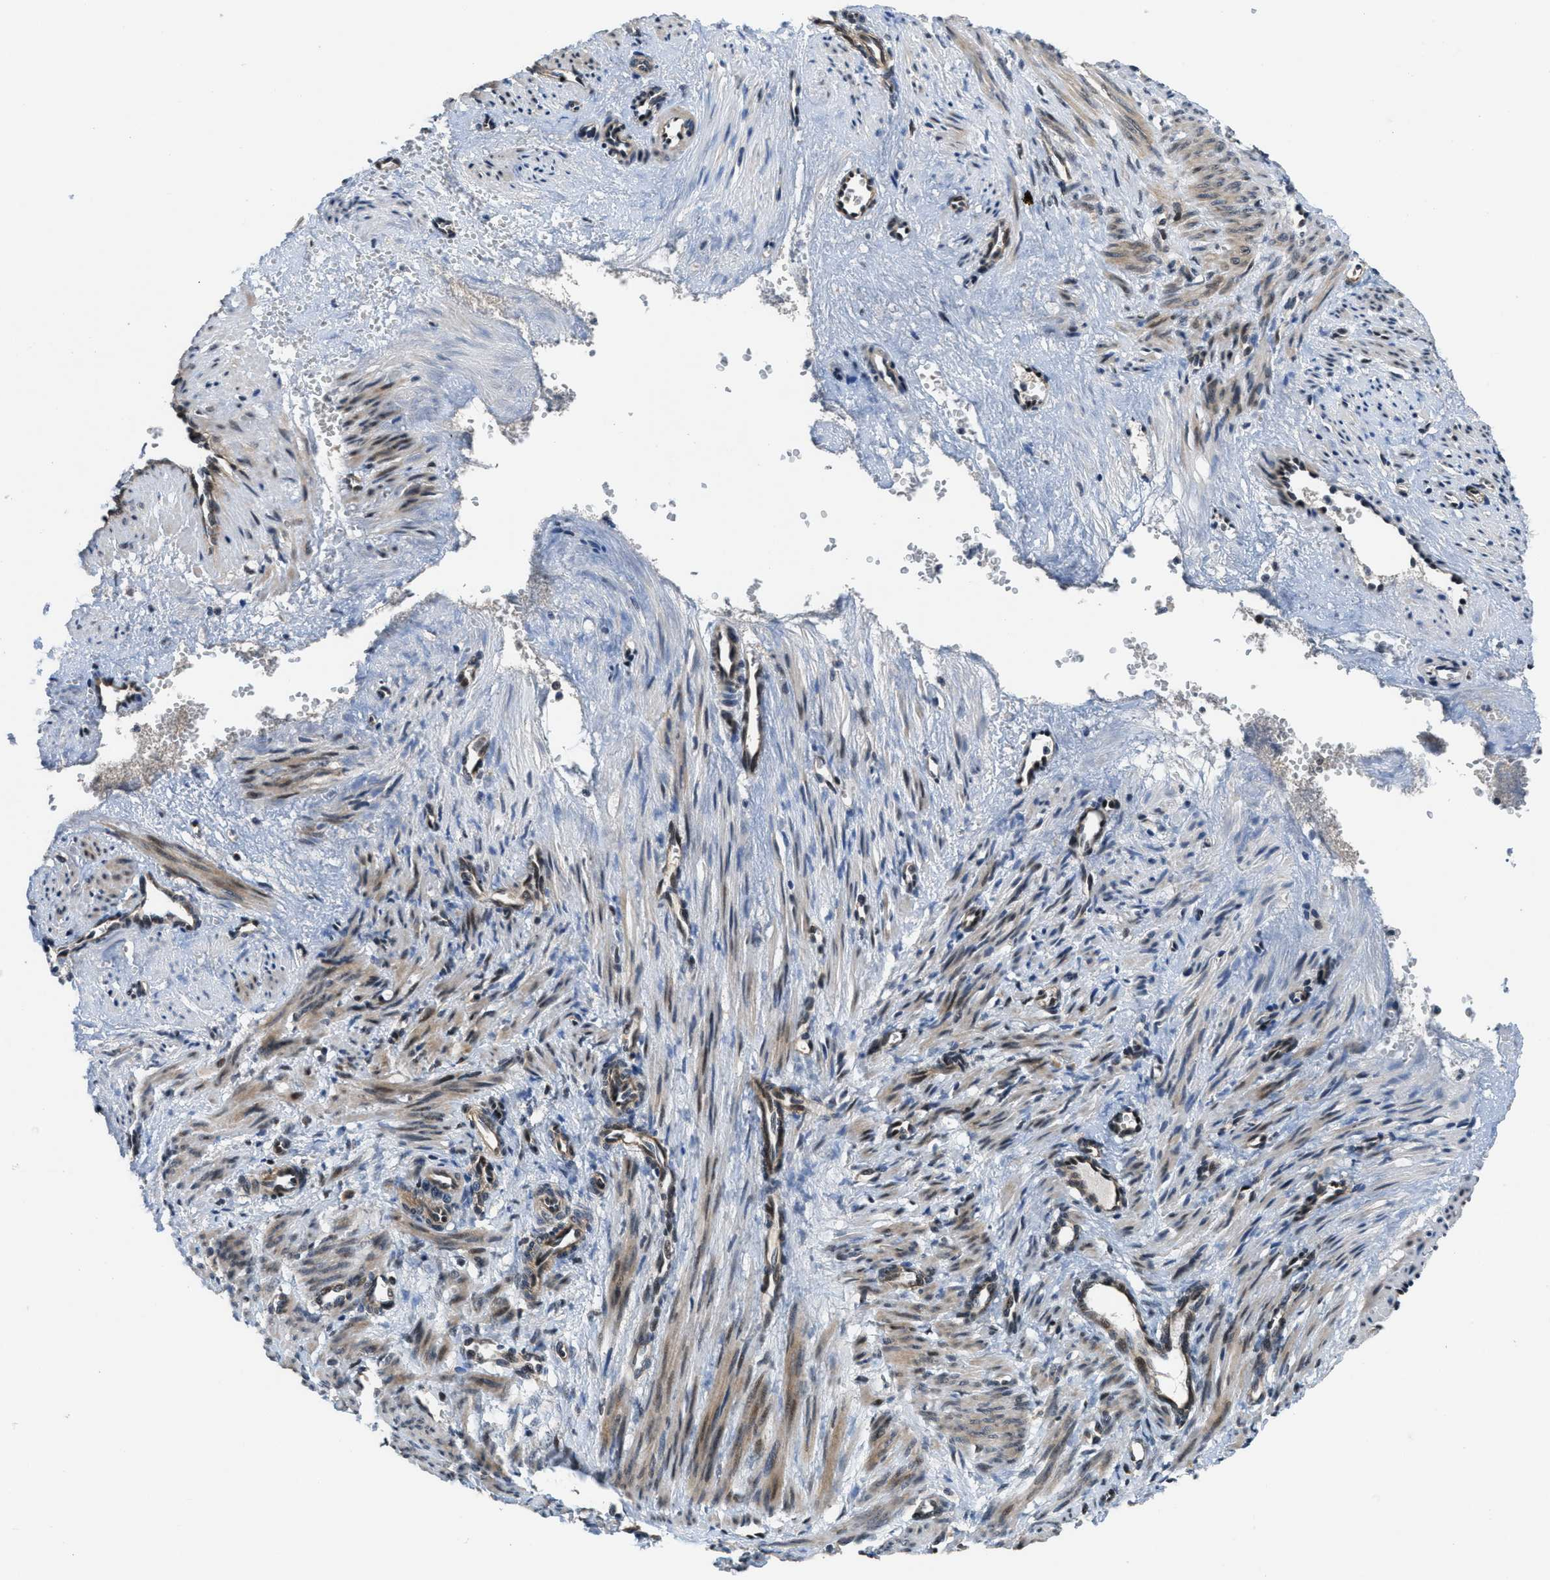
{"staining": {"intensity": "moderate", "quantity": ">75%", "location": "cytoplasmic/membranous"}, "tissue": "smooth muscle", "cell_type": "Smooth muscle cells", "image_type": "normal", "snomed": [{"axis": "morphology", "description": "Normal tissue, NOS"}, {"axis": "topography", "description": "Endometrium"}], "caption": "High-power microscopy captured an IHC micrograph of unremarkable smooth muscle, revealing moderate cytoplasmic/membranous positivity in approximately >75% of smooth muscle cells. (DAB IHC with brightfield microscopy, high magnification).", "gene": "SETD5", "patient": {"sex": "female", "age": 33}}